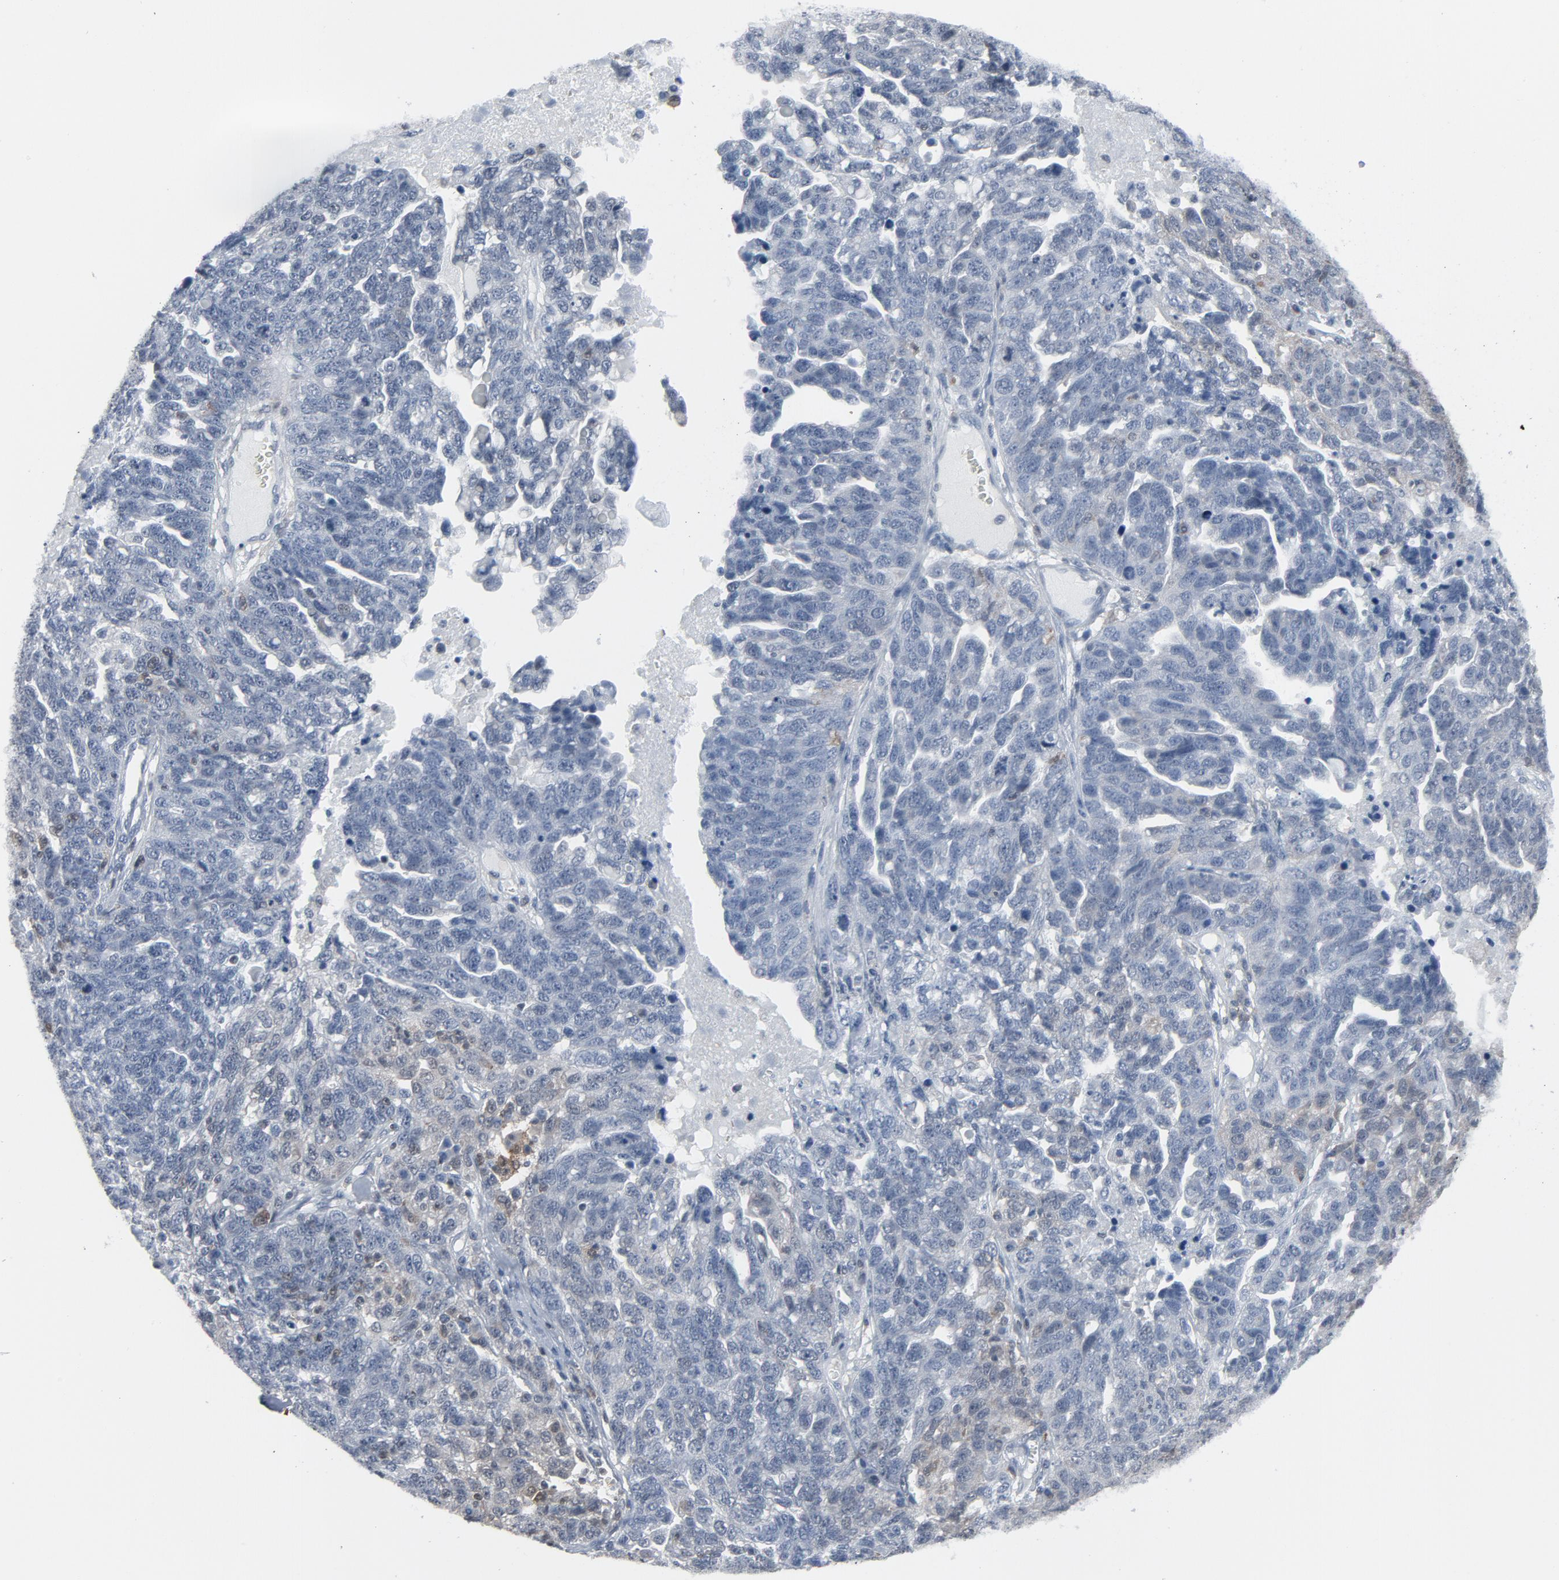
{"staining": {"intensity": "negative", "quantity": "none", "location": "none"}, "tissue": "ovarian cancer", "cell_type": "Tumor cells", "image_type": "cancer", "snomed": [{"axis": "morphology", "description": "Cystadenocarcinoma, serous, NOS"}, {"axis": "topography", "description": "Ovary"}], "caption": "Image shows no significant protein positivity in tumor cells of serous cystadenocarcinoma (ovarian). The staining was performed using DAB to visualize the protein expression in brown, while the nuclei were stained in blue with hematoxylin (Magnification: 20x).", "gene": "STAT5A", "patient": {"sex": "female", "age": 71}}